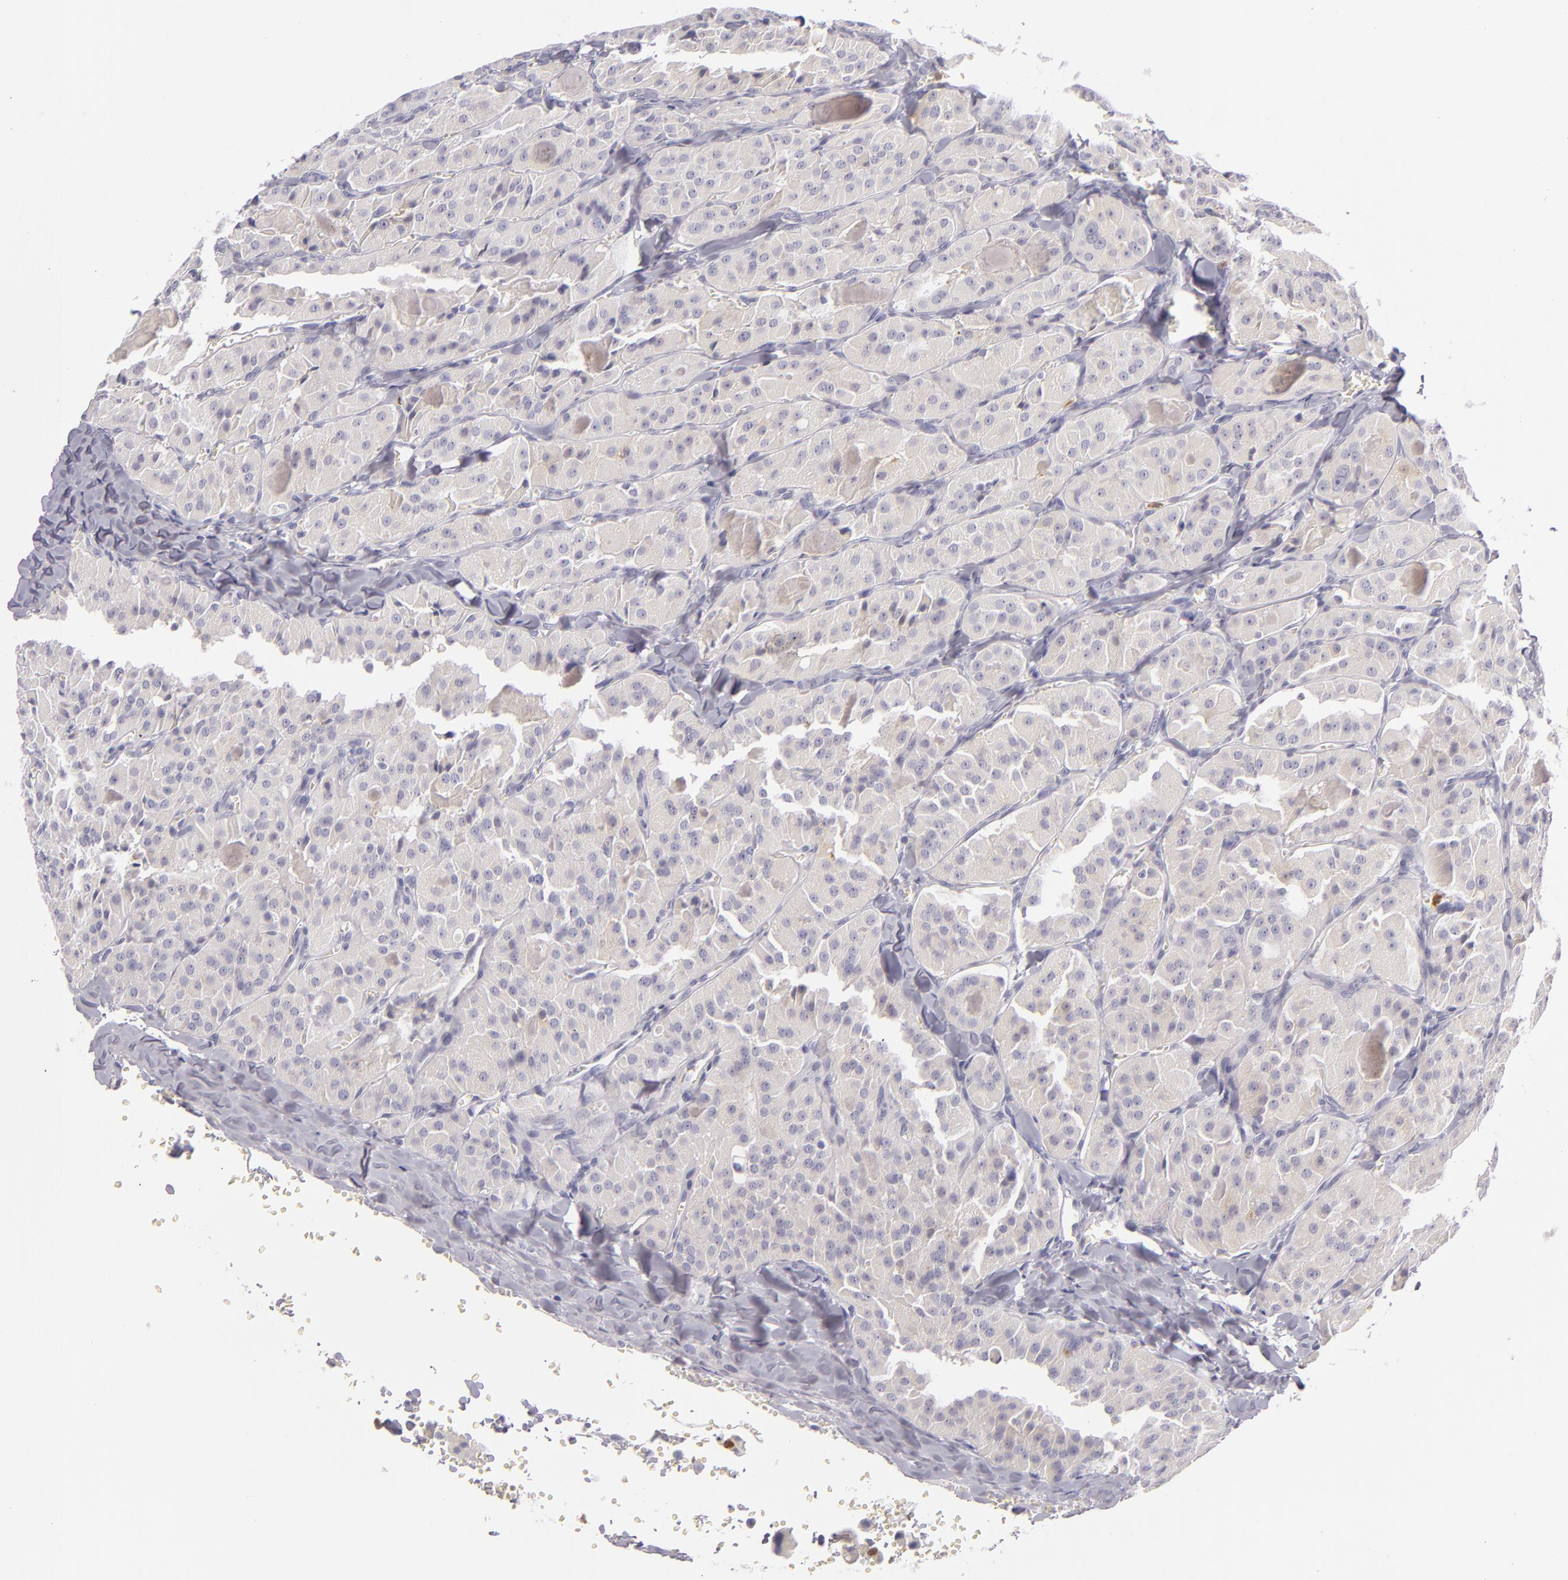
{"staining": {"intensity": "negative", "quantity": "none", "location": "none"}, "tissue": "thyroid cancer", "cell_type": "Tumor cells", "image_type": "cancer", "snomed": [{"axis": "morphology", "description": "Carcinoma, NOS"}, {"axis": "topography", "description": "Thyroid gland"}], "caption": "IHC micrograph of neoplastic tissue: human thyroid cancer (carcinoma) stained with DAB (3,3'-diaminobenzidine) shows no significant protein staining in tumor cells.", "gene": "FAM181A", "patient": {"sex": "male", "age": 76}}